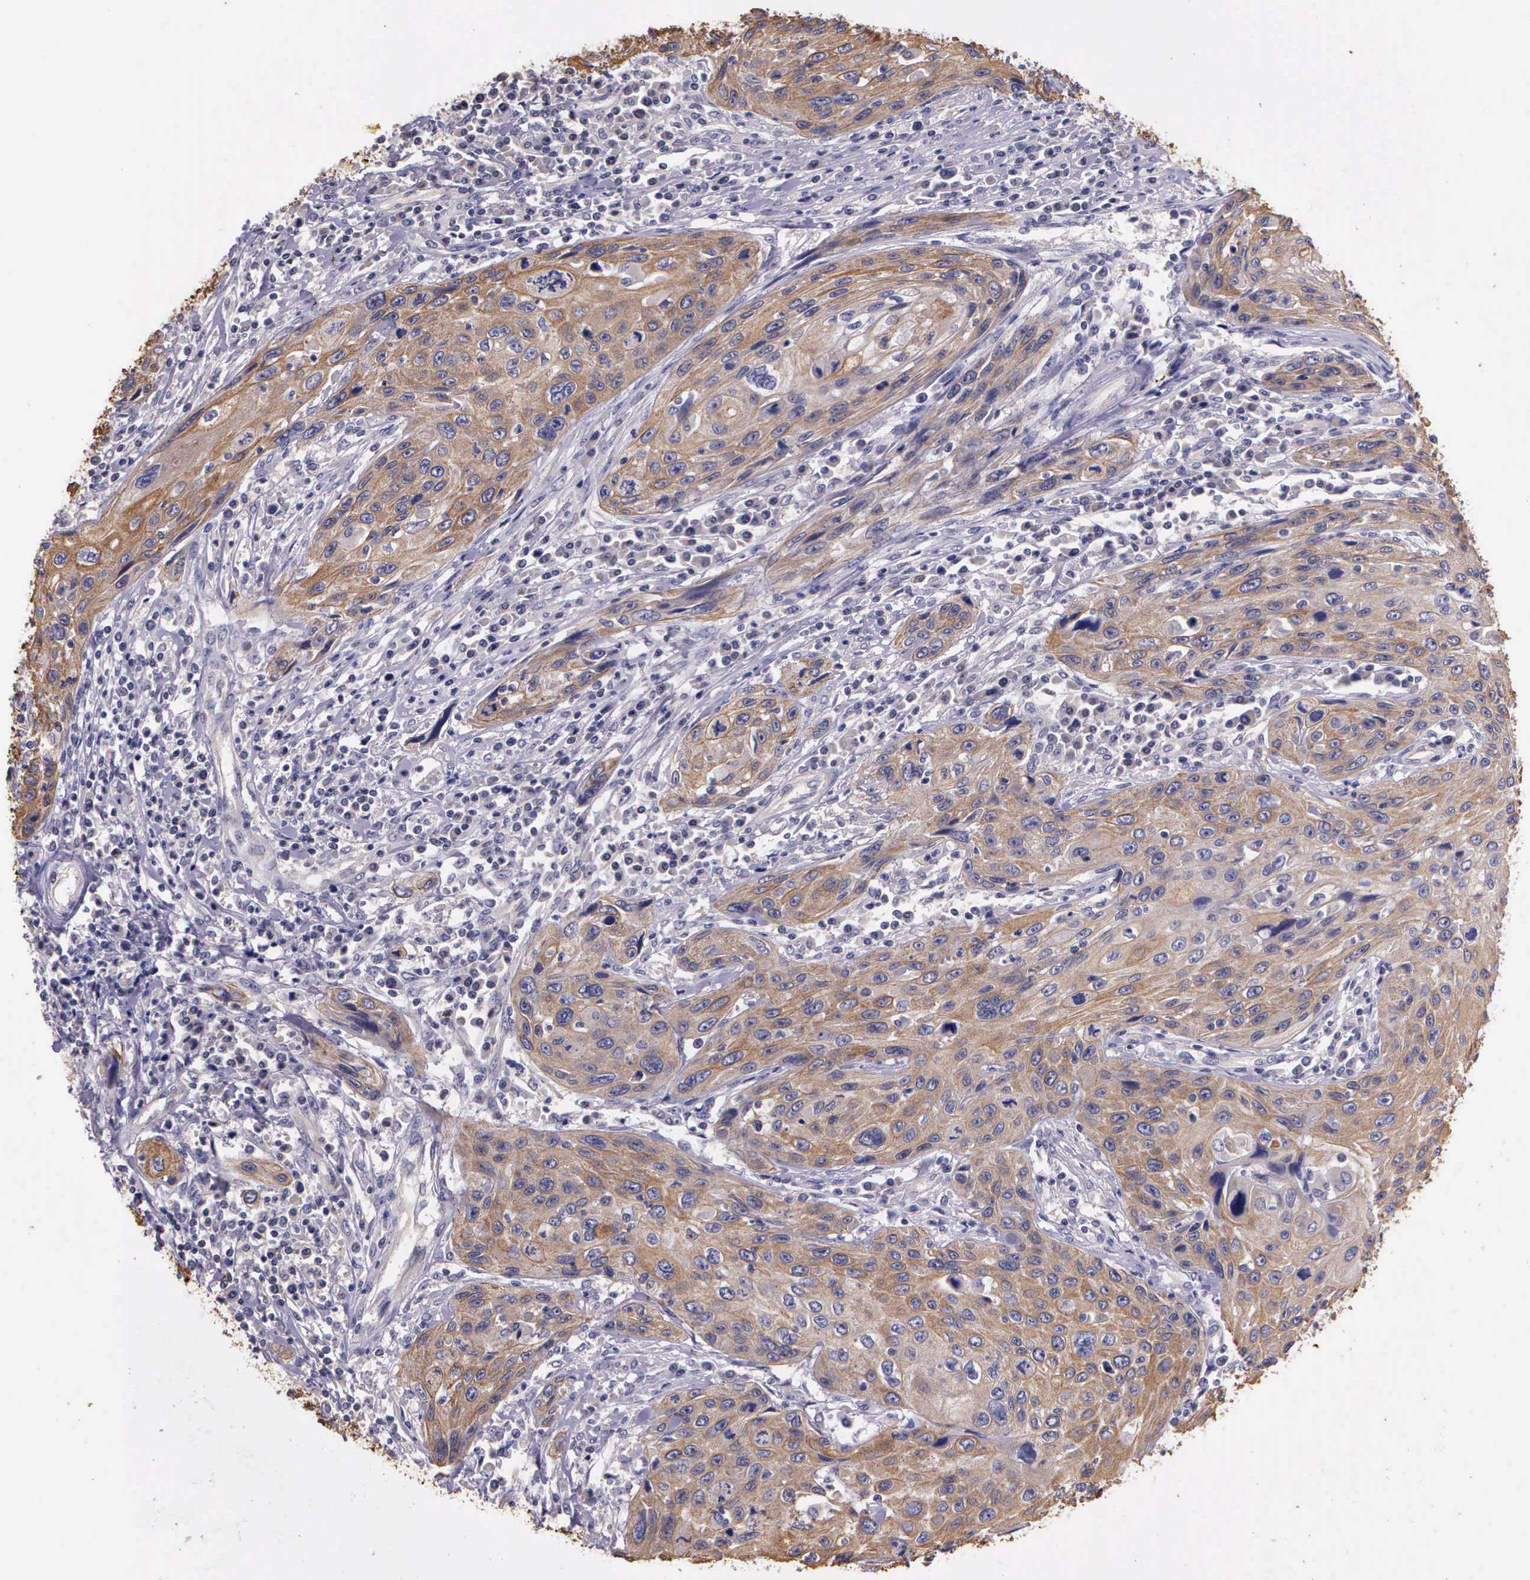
{"staining": {"intensity": "weak", "quantity": ">75%", "location": "cytoplasmic/membranous"}, "tissue": "cervical cancer", "cell_type": "Tumor cells", "image_type": "cancer", "snomed": [{"axis": "morphology", "description": "Squamous cell carcinoma, NOS"}, {"axis": "topography", "description": "Cervix"}], "caption": "A brown stain labels weak cytoplasmic/membranous positivity of a protein in human cervical cancer (squamous cell carcinoma) tumor cells.", "gene": "IGBP1", "patient": {"sex": "female", "age": 32}}